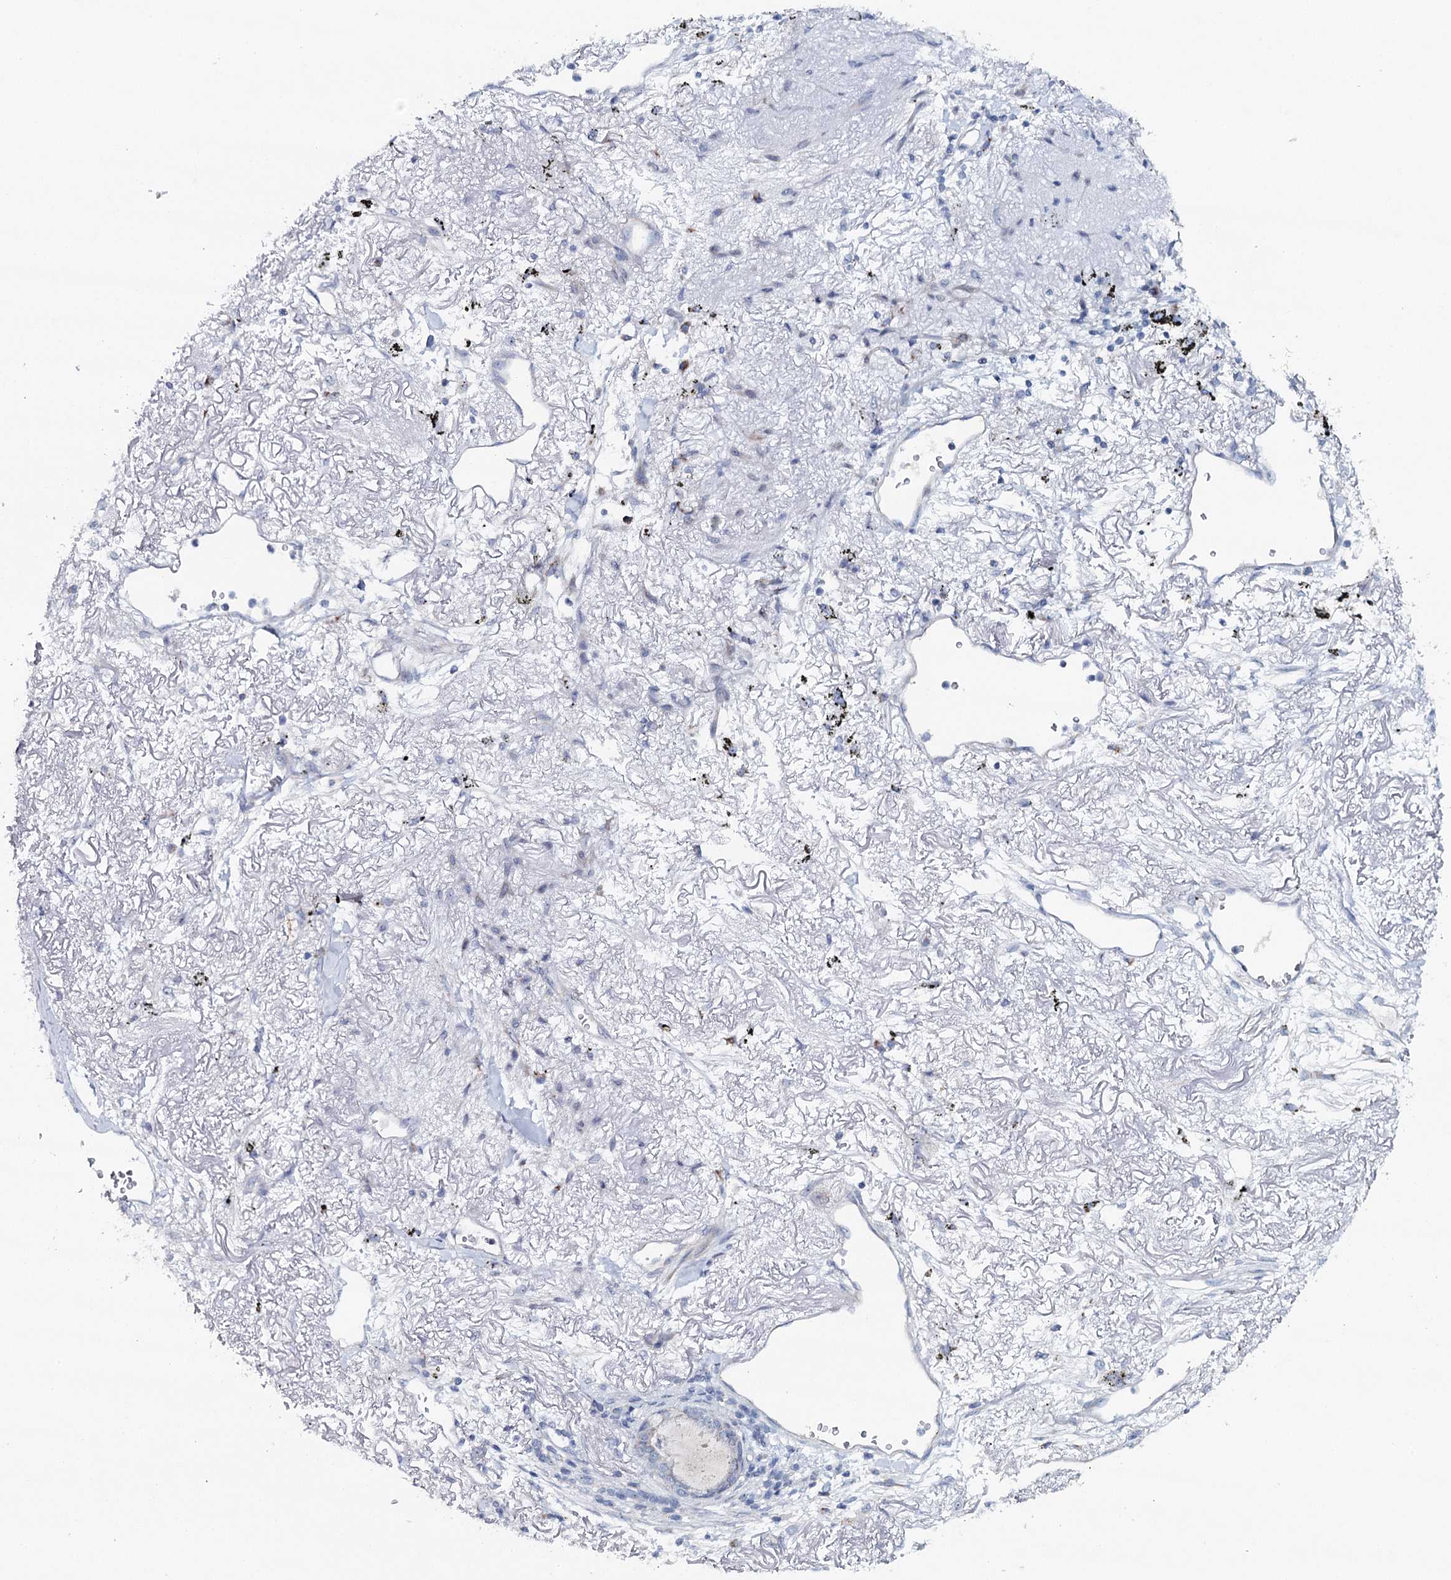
{"staining": {"intensity": "negative", "quantity": "none", "location": "none"}, "tissue": "lung cancer", "cell_type": "Tumor cells", "image_type": "cancer", "snomed": [{"axis": "morphology", "description": "Squamous cell carcinoma, NOS"}, {"axis": "topography", "description": "Lung"}], "caption": "DAB (3,3'-diaminobenzidine) immunohistochemical staining of lung squamous cell carcinoma demonstrates no significant expression in tumor cells.", "gene": "RBM43", "patient": {"sex": "female", "age": 73}}